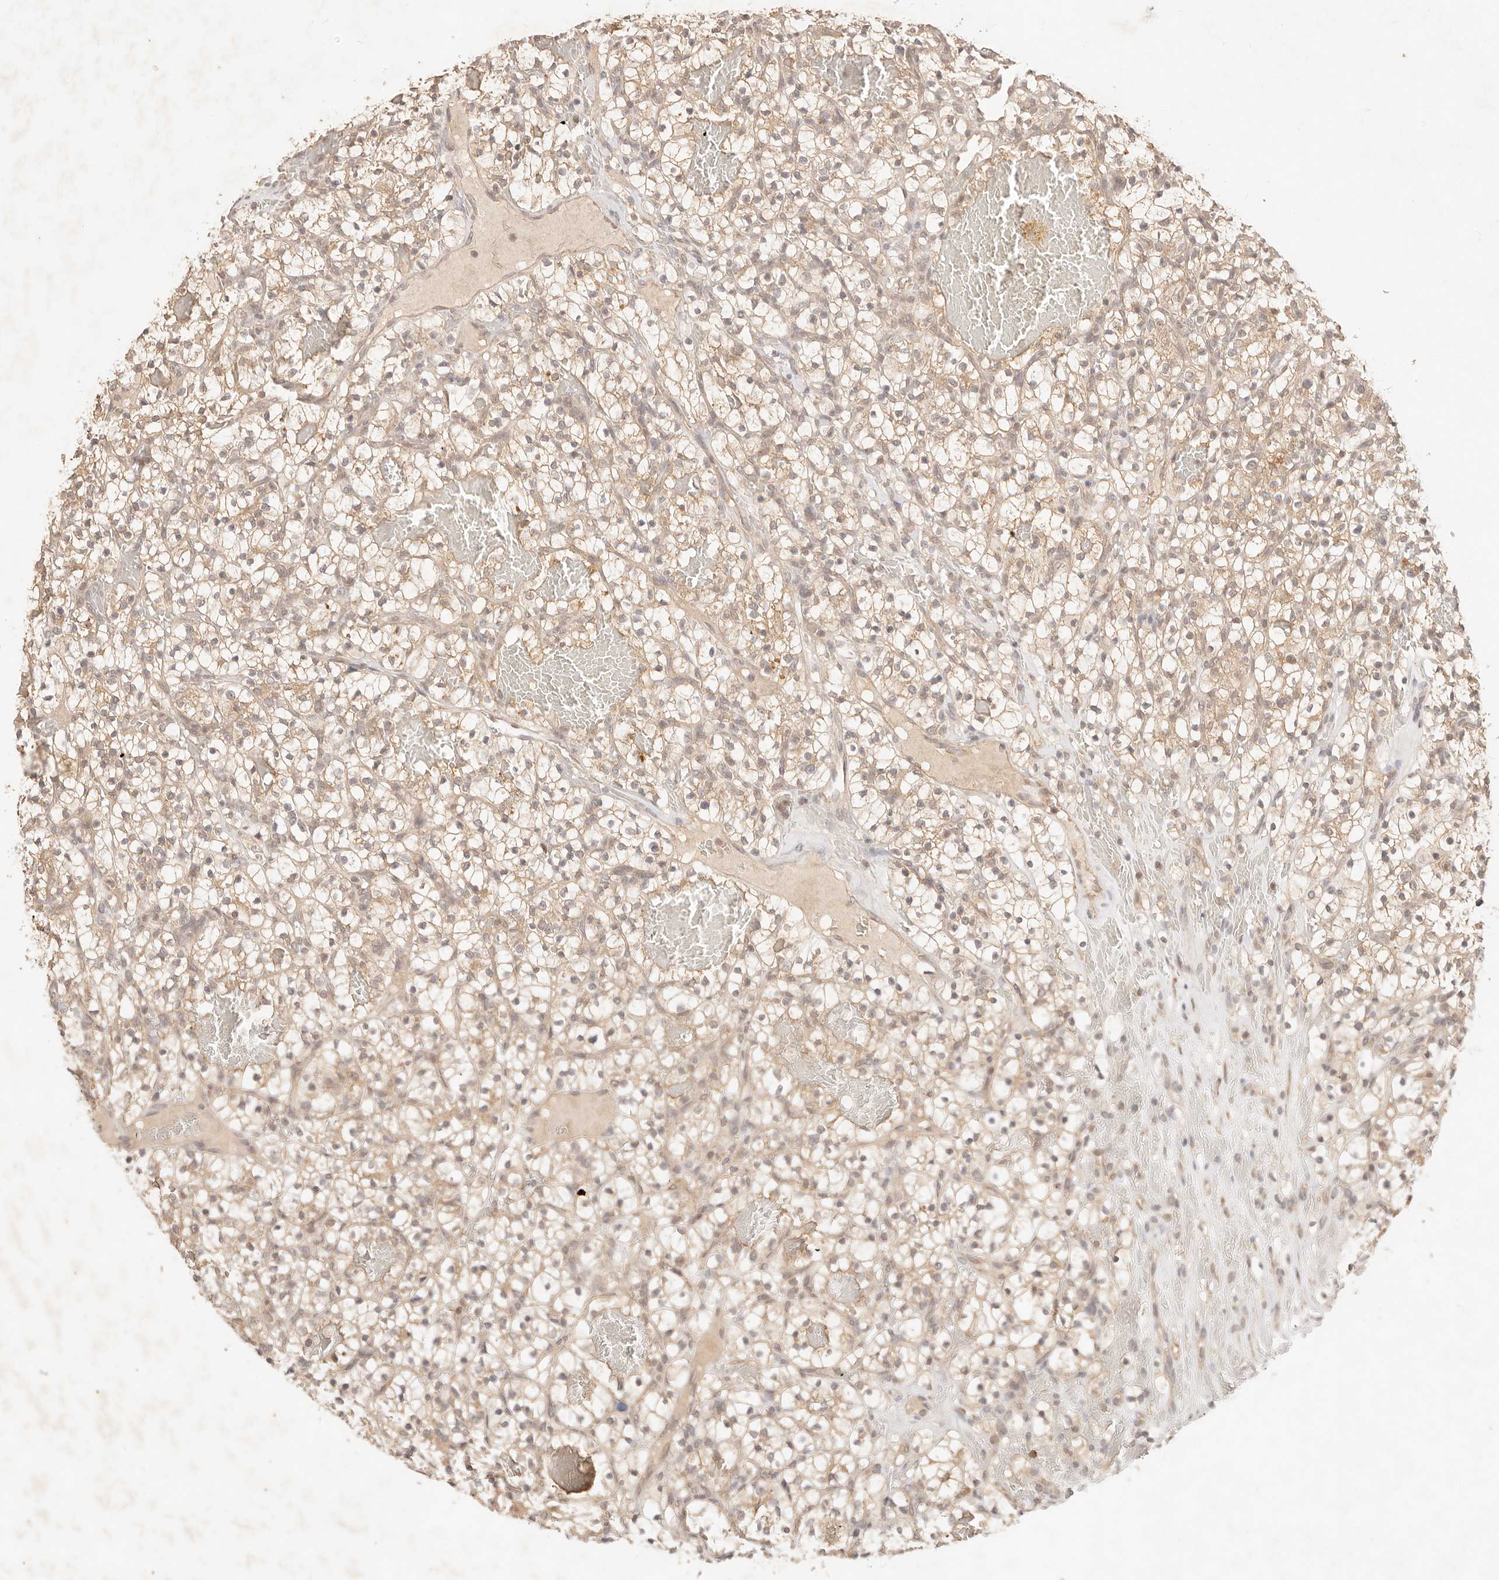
{"staining": {"intensity": "weak", "quantity": ">75%", "location": "cytoplasmic/membranous"}, "tissue": "renal cancer", "cell_type": "Tumor cells", "image_type": "cancer", "snomed": [{"axis": "morphology", "description": "Adenocarcinoma, NOS"}, {"axis": "topography", "description": "Kidney"}], "caption": "Protein staining displays weak cytoplasmic/membranous staining in approximately >75% of tumor cells in renal cancer (adenocarcinoma). (IHC, brightfield microscopy, high magnification).", "gene": "TRIM11", "patient": {"sex": "female", "age": 57}}